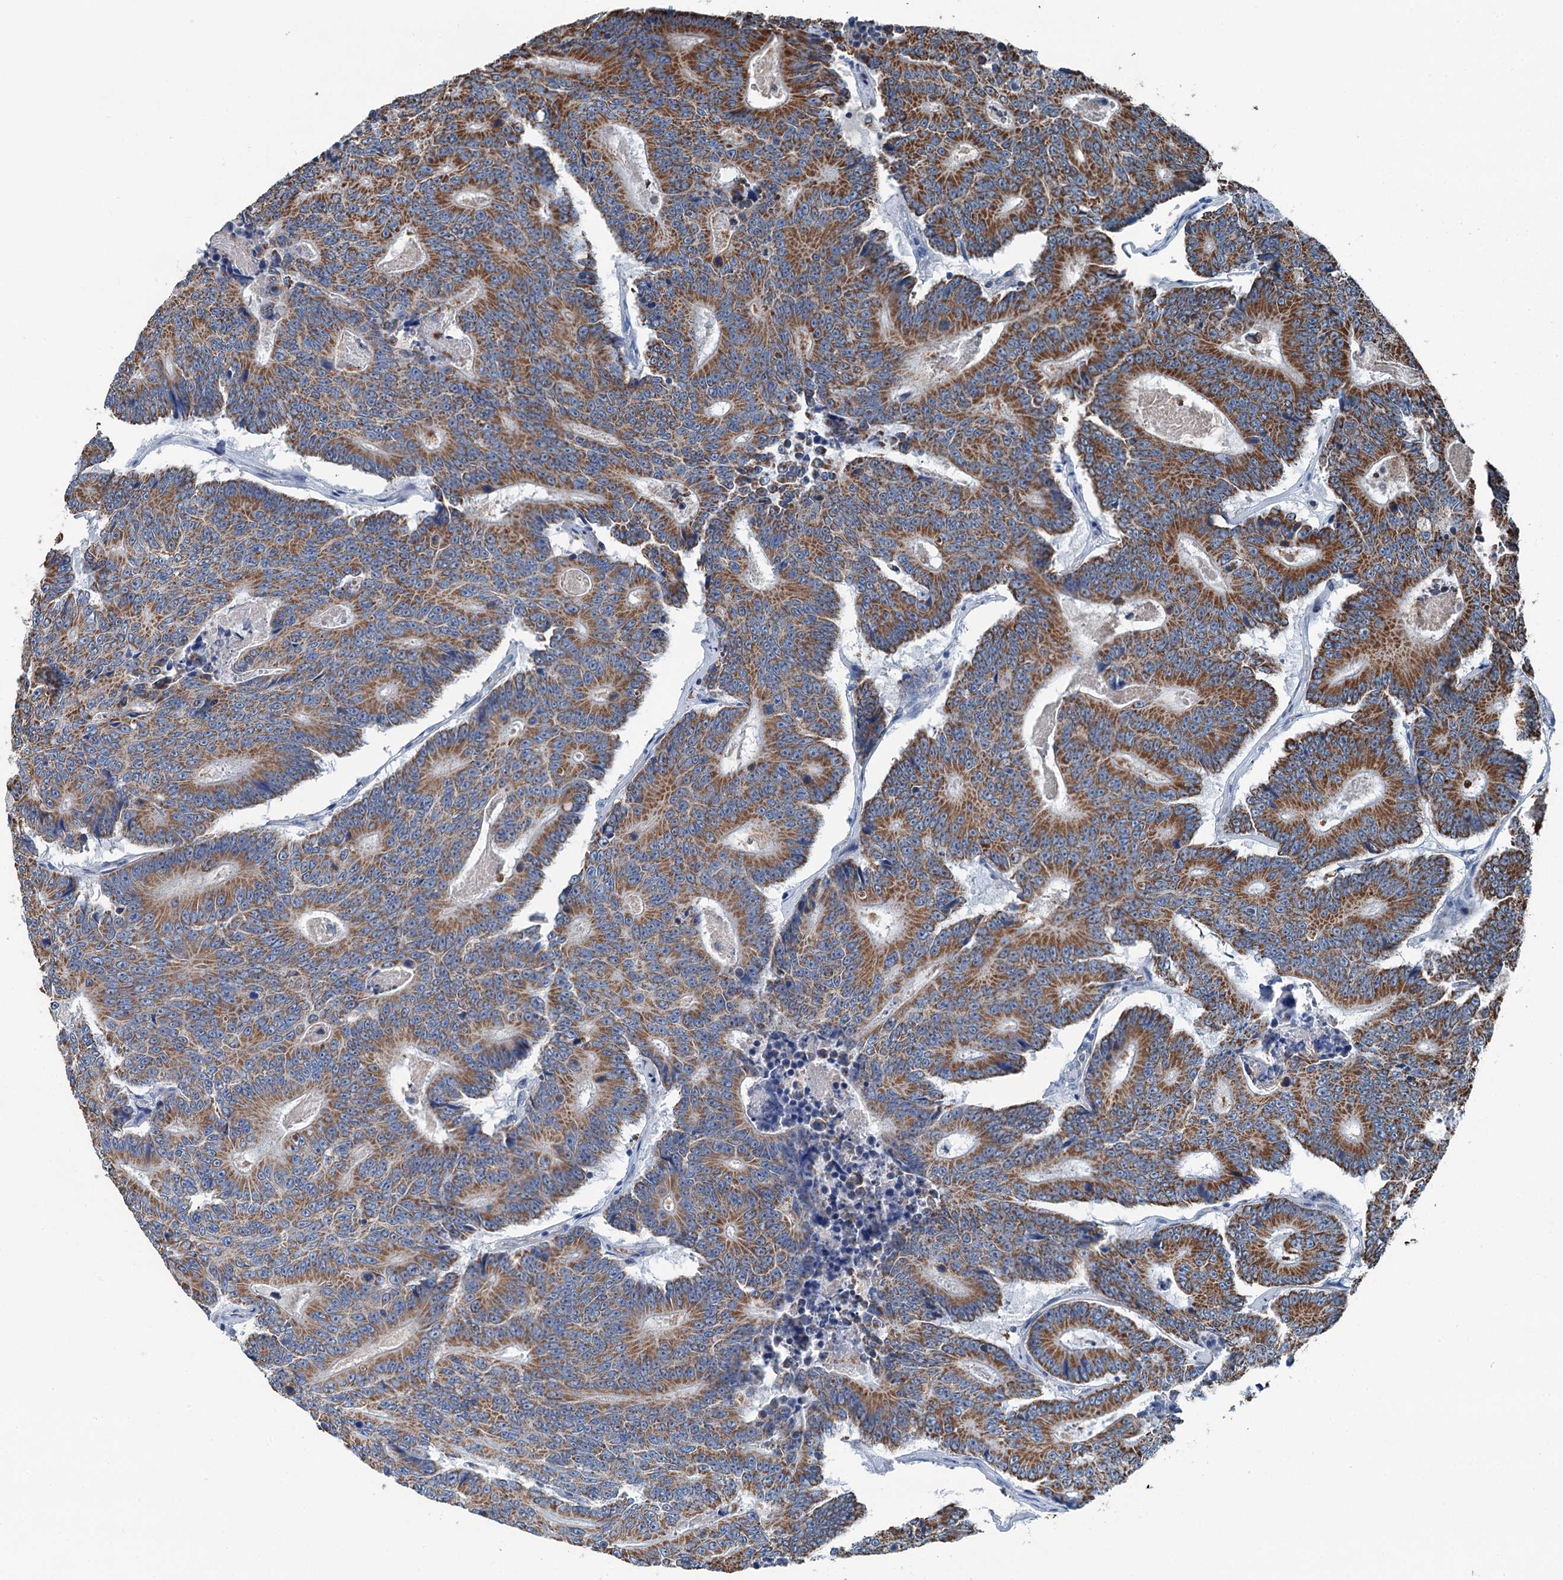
{"staining": {"intensity": "strong", "quantity": ">75%", "location": "cytoplasmic/membranous"}, "tissue": "colorectal cancer", "cell_type": "Tumor cells", "image_type": "cancer", "snomed": [{"axis": "morphology", "description": "Adenocarcinoma, NOS"}, {"axis": "topography", "description": "Colon"}], "caption": "Immunohistochemical staining of human colorectal cancer shows high levels of strong cytoplasmic/membranous positivity in about >75% of tumor cells.", "gene": "TRPT1", "patient": {"sex": "male", "age": 83}}